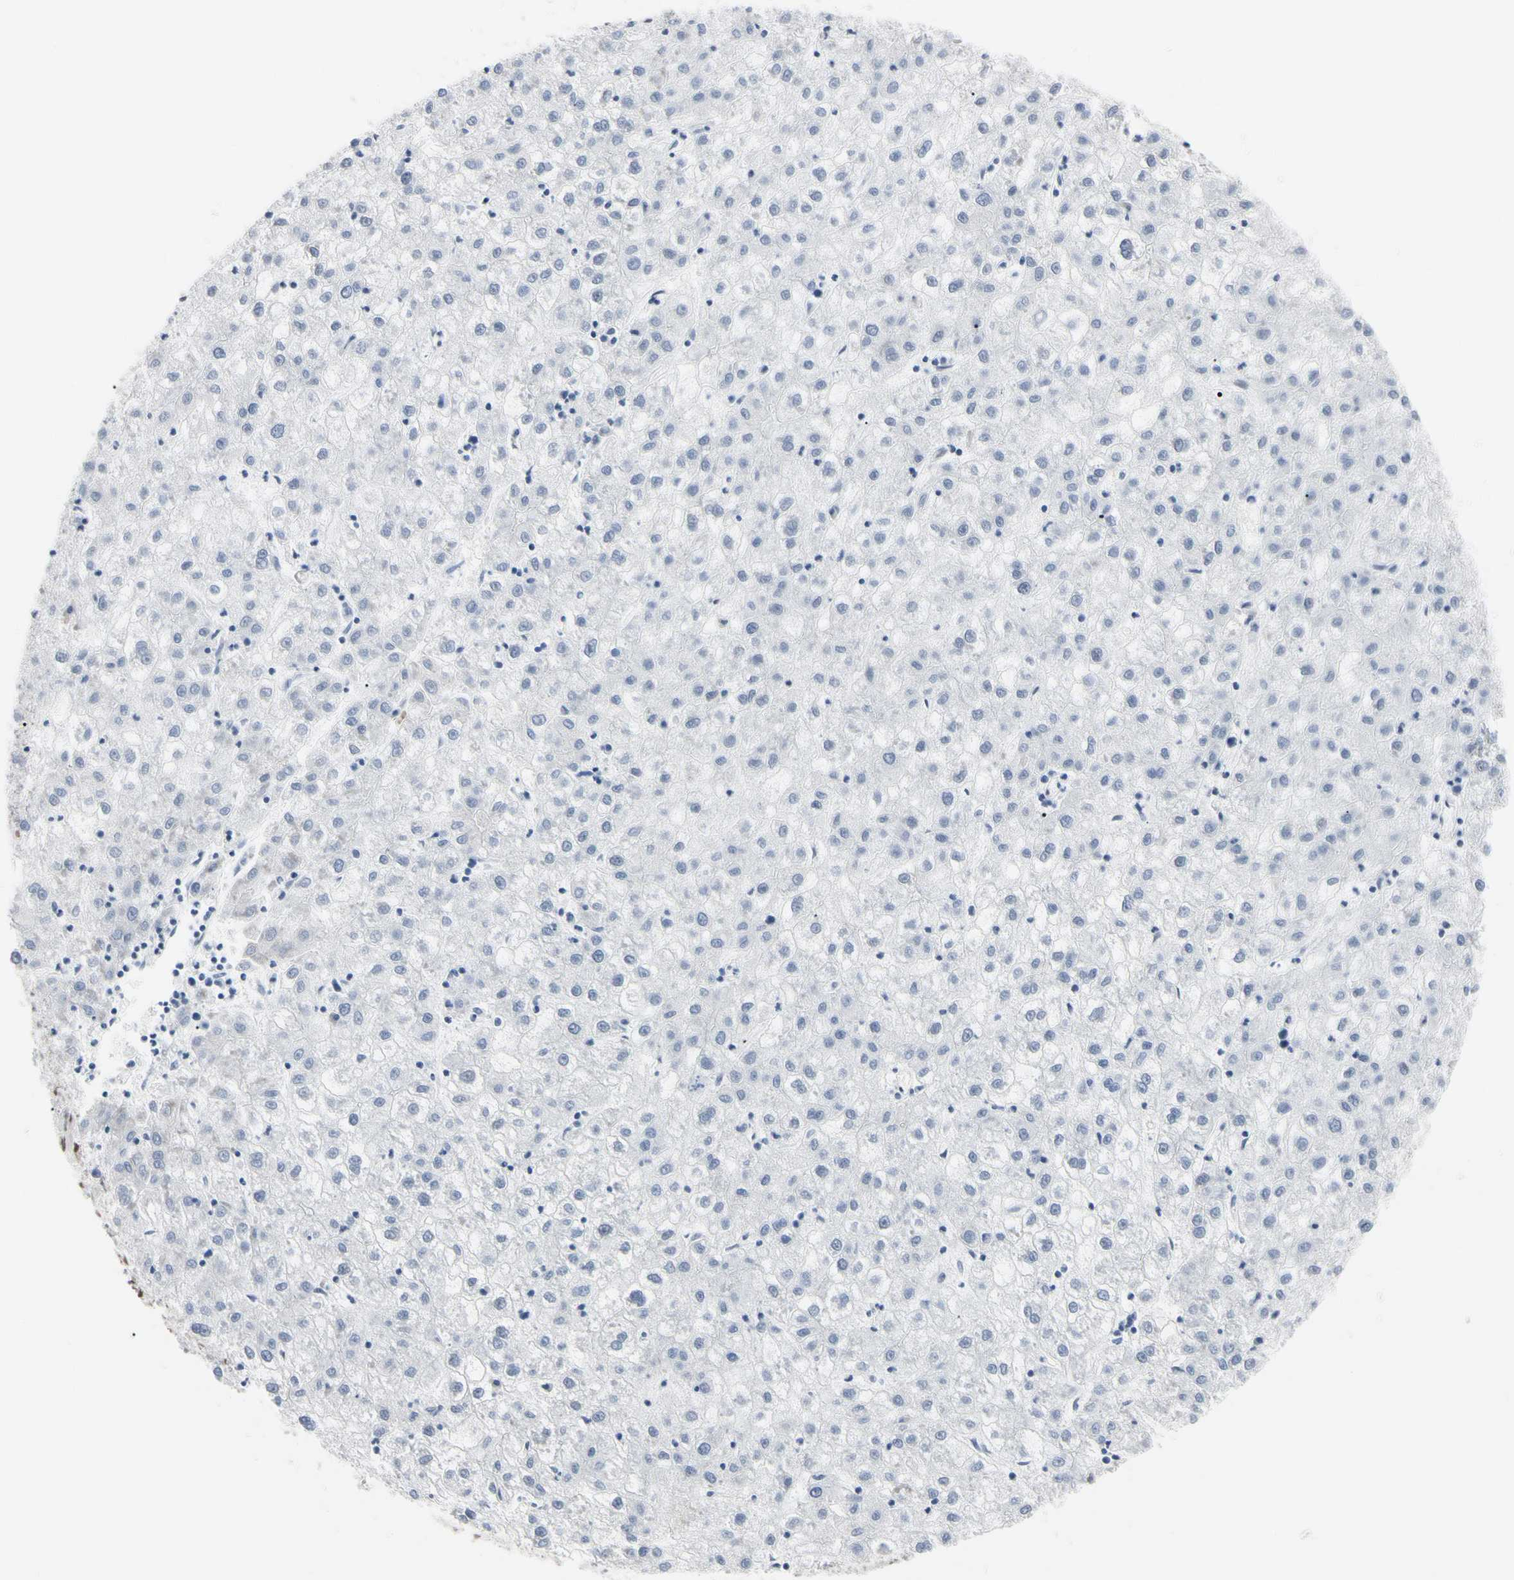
{"staining": {"intensity": "negative", "quantity": "none", "location": "none"}, "tissue": "liver cancer", "cell_type": "Tumor cells", "image_type": "cancer", "snomed": [{"axis": "morphology", "description": "Carcinoma, Hepatocellular, NOS"}, {"axis": "topography", "description": "Liver"}], "caption": "Immunohistochemical staining of human hepatocellular carcinoma (liver) displays no significant positivity in tumor cells.", "gene": "FAM98B", "patient": {"sex": "male", "age": 72}}